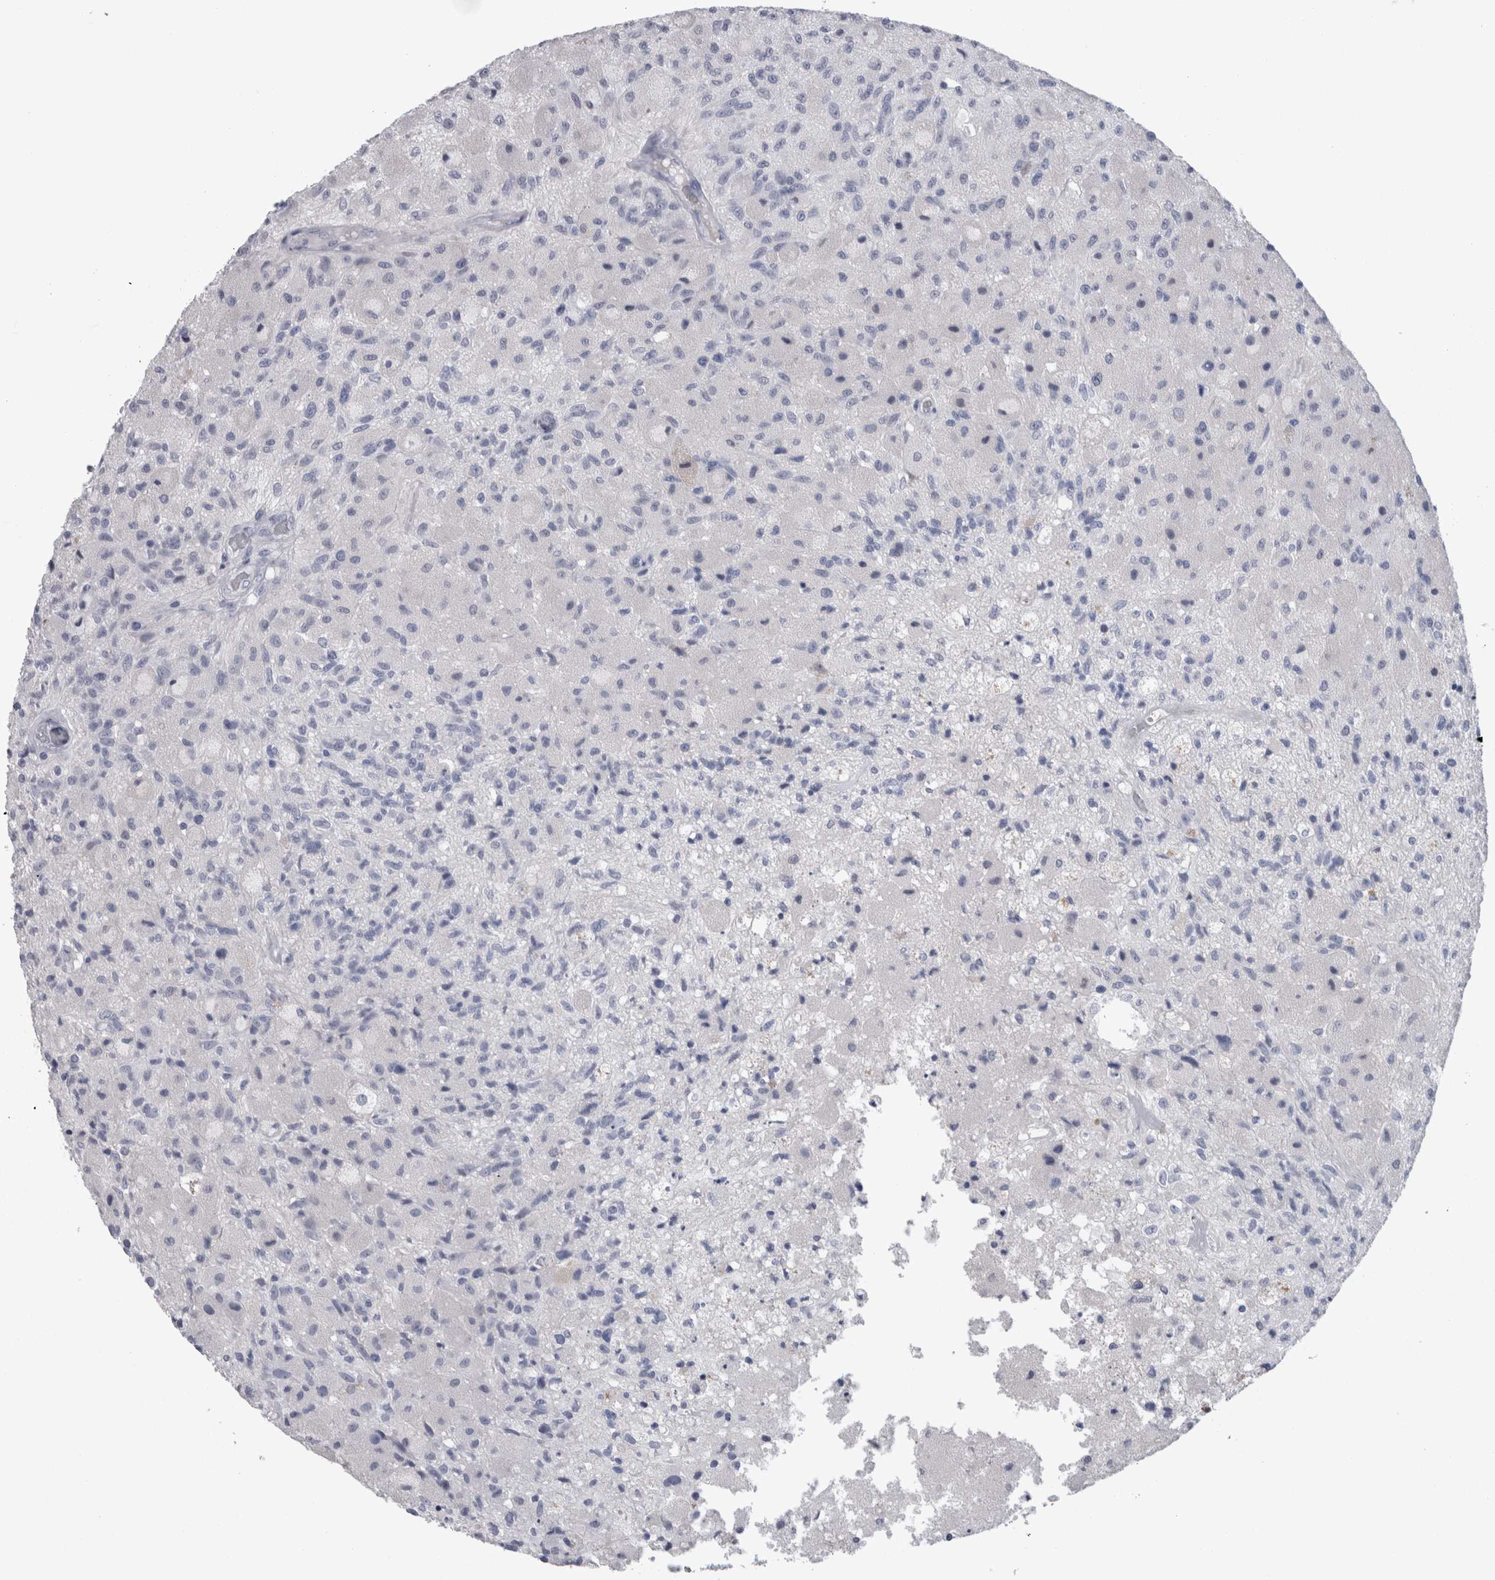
{"staining": {"intensity": "negative", "quantity": "none", "location": "none"}, "tissue": "glioma", "cell_type": "Tumor cells", "image_type": "cancer", "snomed": [{"axis": "morphology", "description": "Normal tissue, NOS"}, {"axis": "morphology", "description": "Glioma, malignant, High grade"}, {"axis": "topography", "description": "Cerebral cortex"}], "caption": "Micrograph shows no significant protein expression in tumor cells of malignant glioma (high-grade).", "gene": "CA8", "patient": {"sex": "male", "age": 77}}